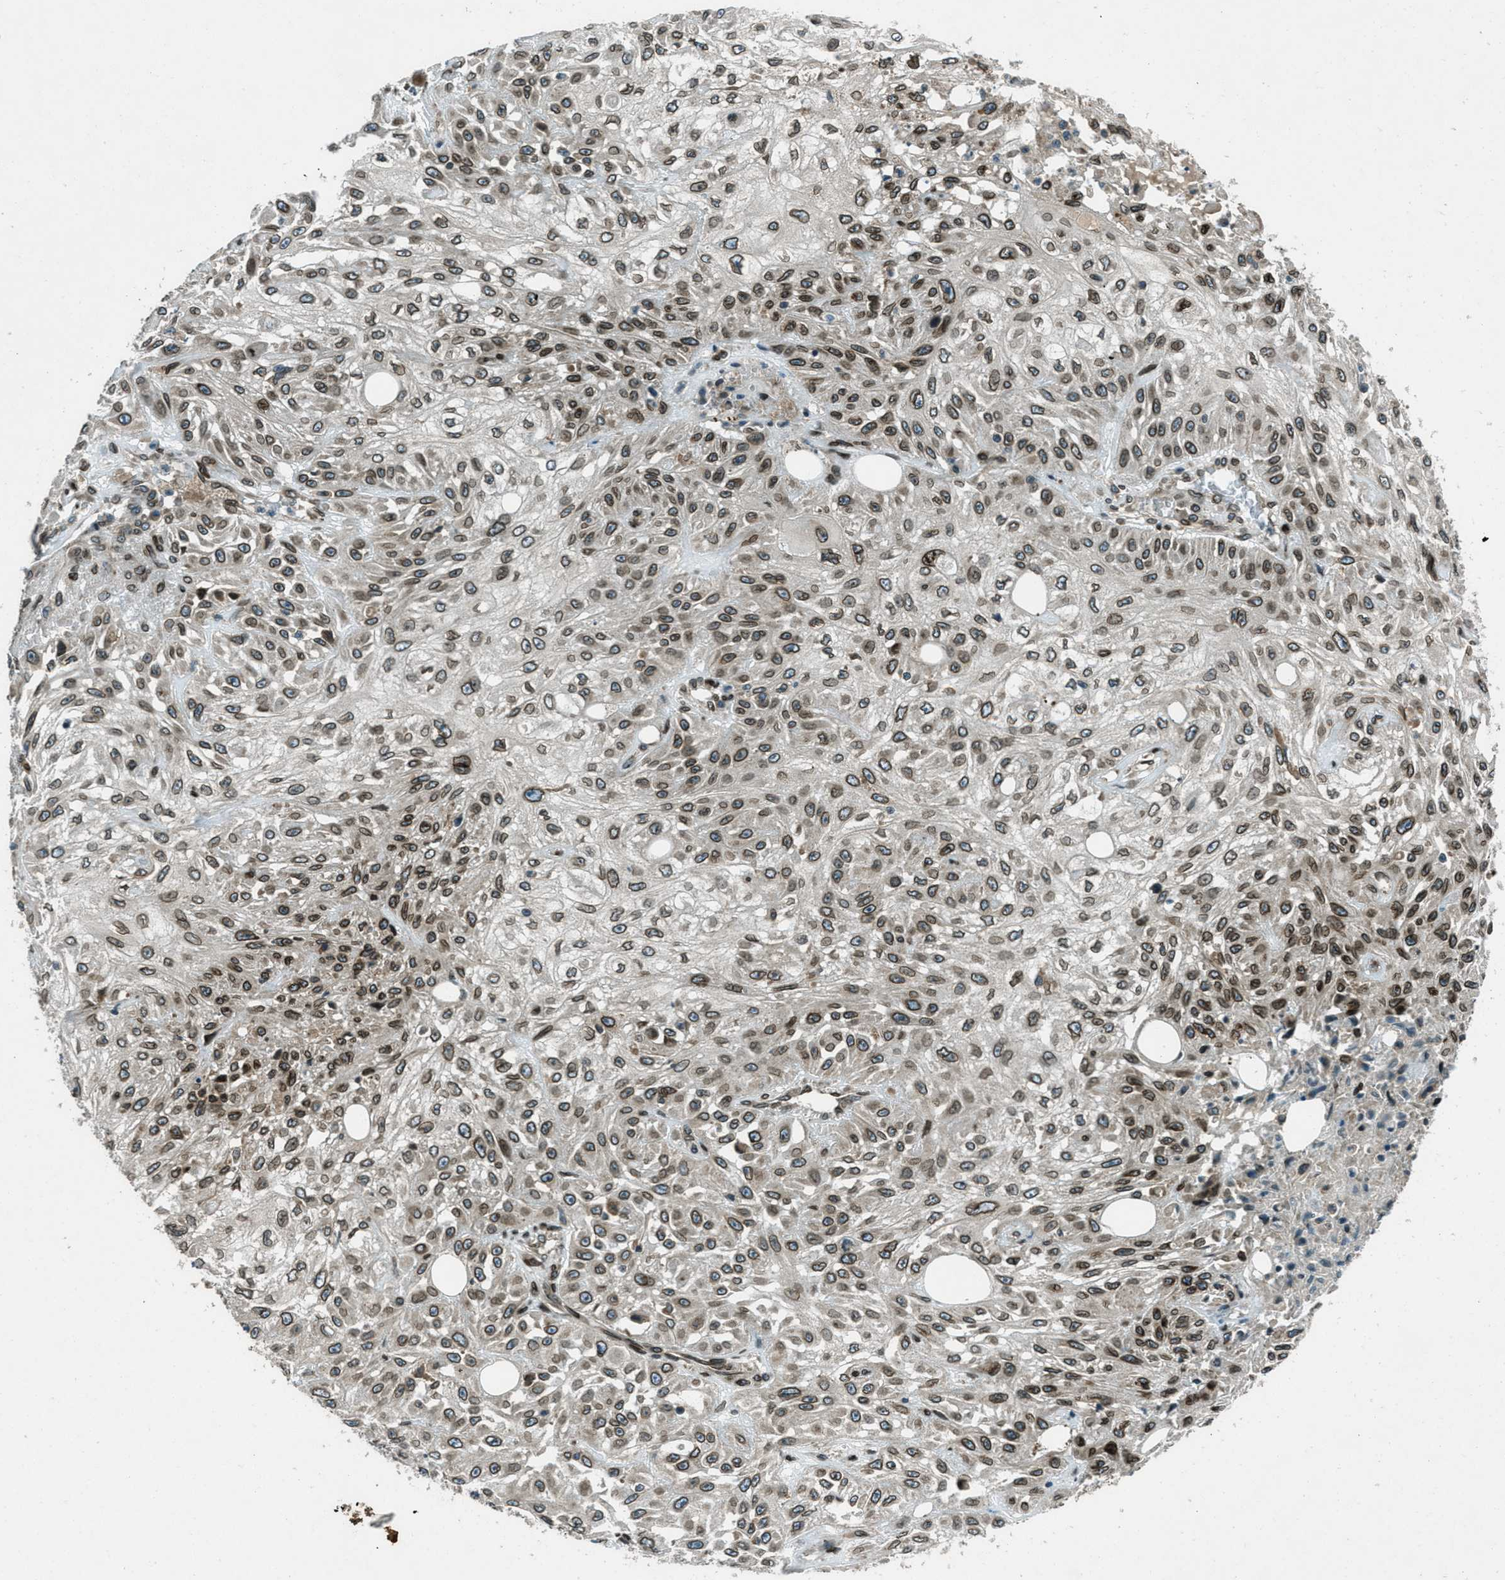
{"staining": {"intensity": "moderate", "quantity": ">75%", "location": "cytoplasmic/membranous,nuclear"}, "tissue": "skin cancer", "cell_type": "Tumor cells", "image_type": "cancer", "snomed": [{"axis": "morphology", "description": "Squamous cell carcinoma, NOS"}, {"axis": "morphology", "description": "Squamous cell carcinoma, metastatic, NOS"}, {"axis": "topography", "description": "Skin"}, {"axis": "topography", "description": "Lymph node"}], "caption": "This is an image of IHC staining of skin cancer (squamous cell carcinoma), which shows moderate staining in the cytoplasmic/membranous and nuclear of tumor cells.", "gene": "LEMD2", "patient": {"sex": "male", "age": 75}}